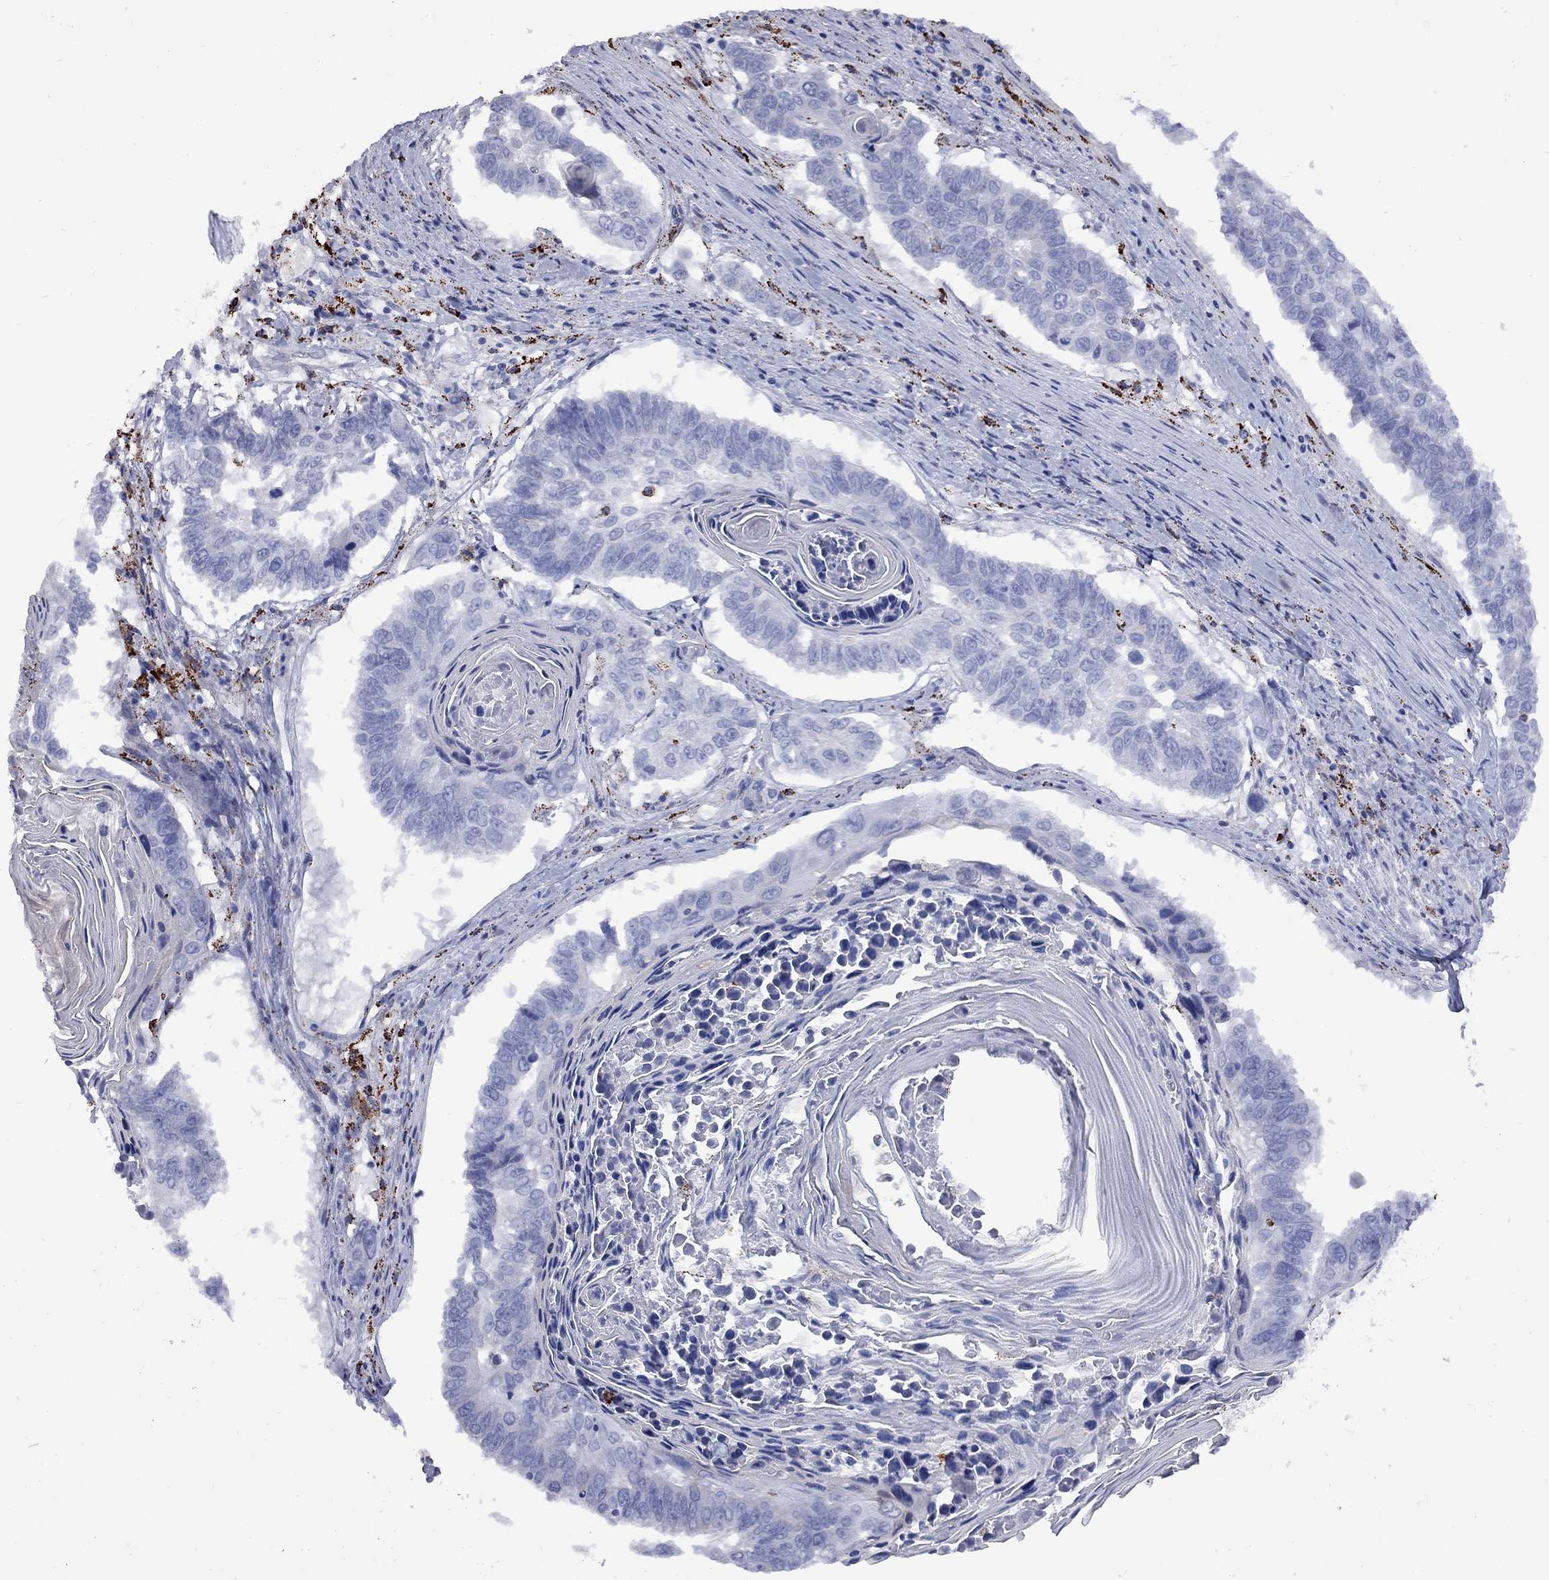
{"staining": {"intensity": "negative", "quantity": "none", "location": "none"}, "tissue": "lung cancer", "cell_type": "Tumor cells", "image_type": "cancer", "snomed": [{"axis": "morphology", "description": "Squamous cell carcinoma, NOS"}, {"axis": "topography", "description": "Lung"}], "caption": "Immunohistochemical staining of human lung squamous cell carcinoma shows no significant staining in tumor cells.", "gene": "SESTD1", "patient": {"sex": "male", "age": 73}}